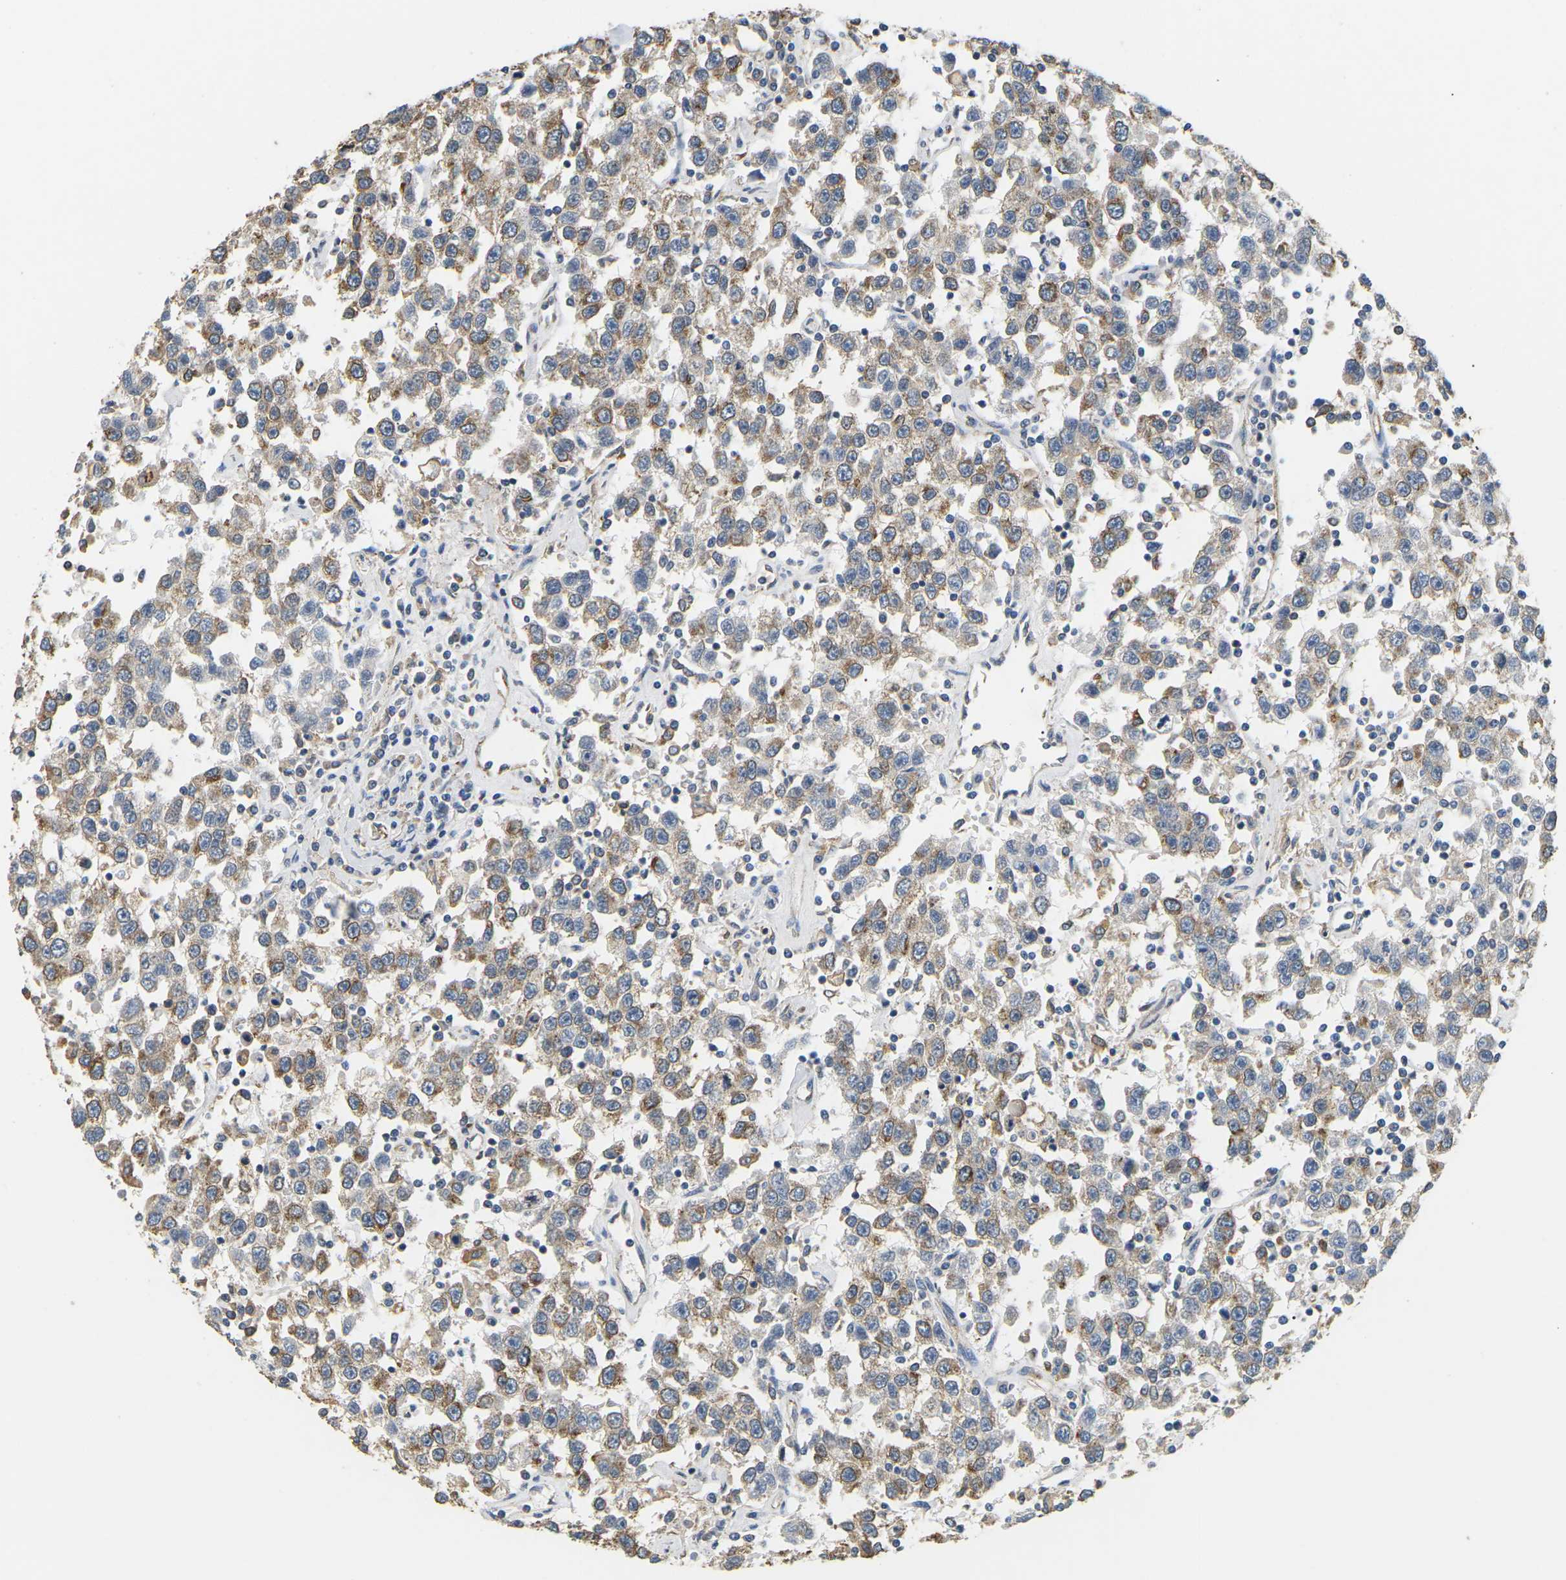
{"staining": {"intensity": "moderate", "quantity": ">75%", "location": "cytoplasmic/membranous"}, "tissue": "testis cancer", "cell_type": "Tumor cells", "image_type": "cancer", "snomed": [{"axis": "morphology", "description": "Seminoma, NOS"}, {"axis": "topography", "description": "Testis"}], "caption": "Tumor cells show moderate cytoplasmic/membranous staining in approximately >75% of cells in testis seminoma.", "gene": "ADM", "patient": {"sex": "male", "age": 41}}